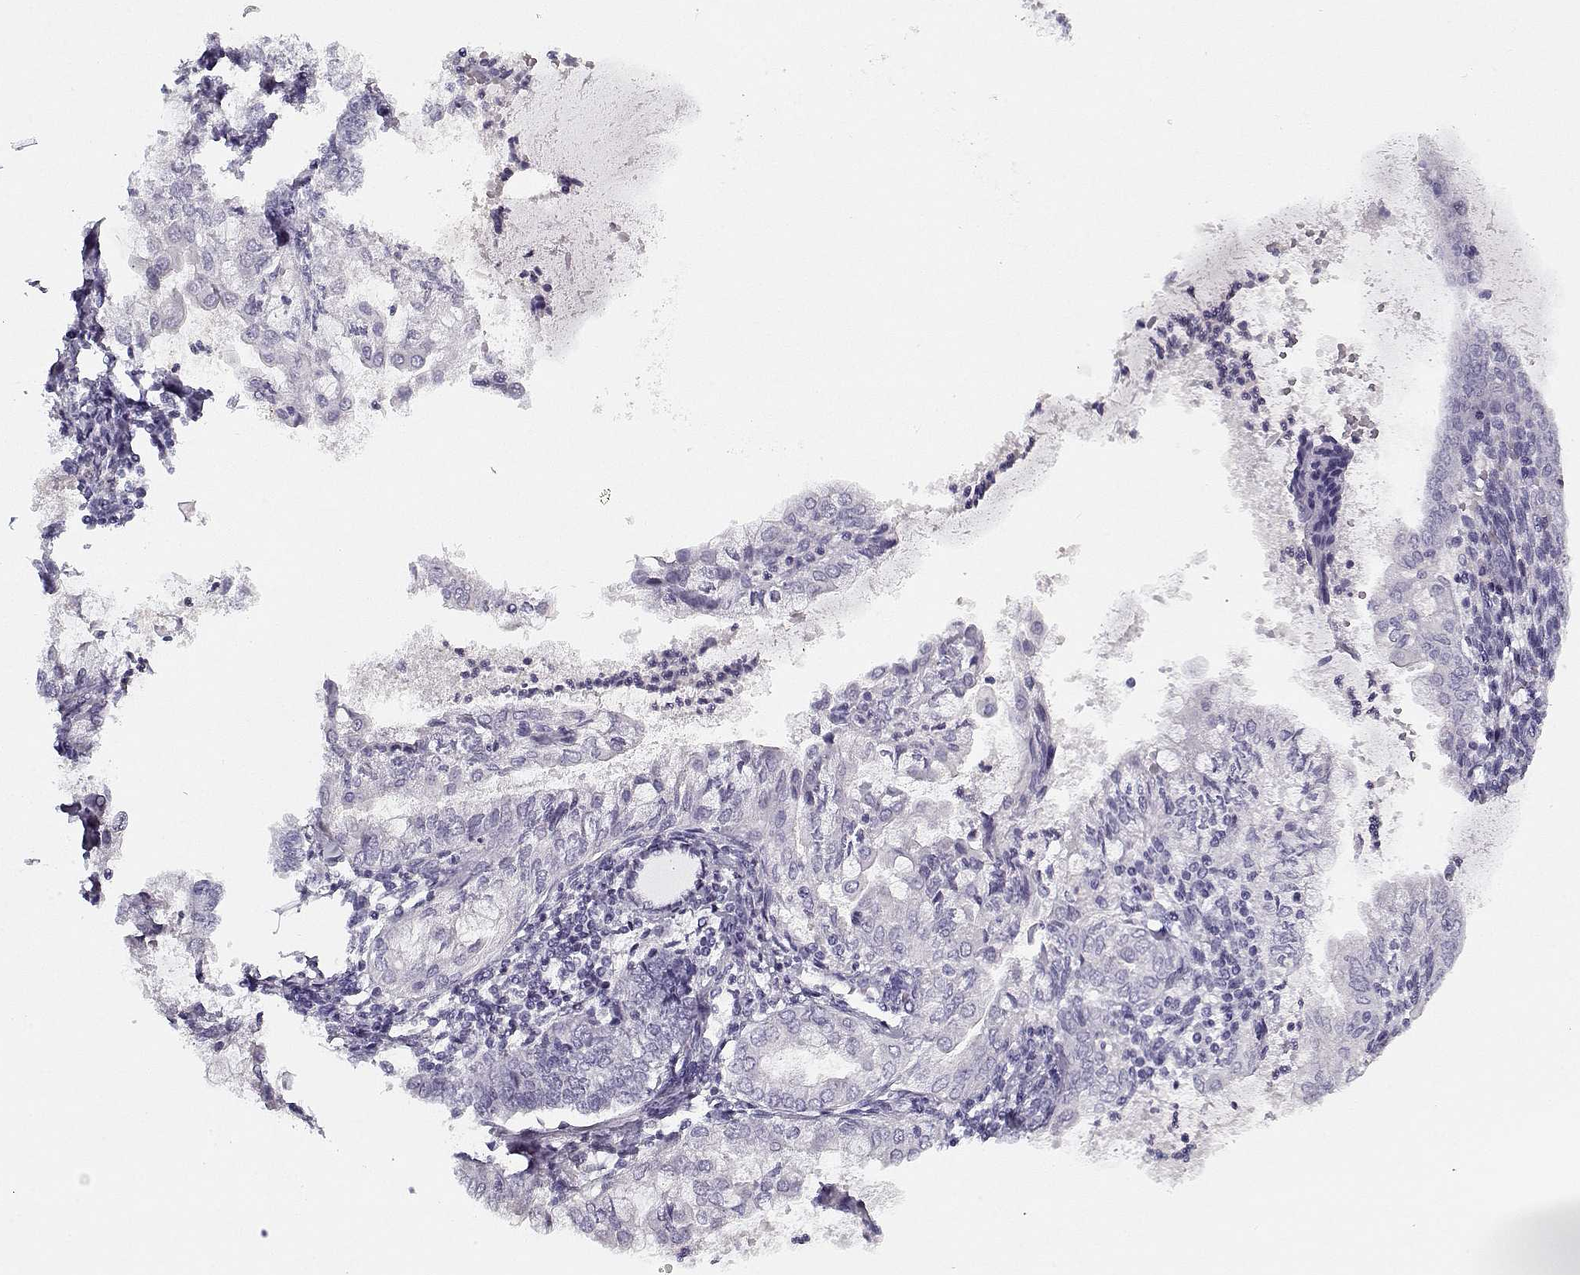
{"staining": {"intensity": "negative", "quantity": "none", "location": "none"}, "tissue": "endometrial cancer", "cell_type": "Tumor cells", "image_type": "cancer", "snomed": [{"axis": "morphology", "description": "Adenocarcinoma, NOS"}, {"axis": "topography", "description": "Endometrium"}], "caption": "The image displays no staining of tumor cells in endometrial adenocarcinoma. (DAB immunohistochemistry, high magnification).", "gene": "CCDC136", "patient": {"sex": "female", "age": 68}}